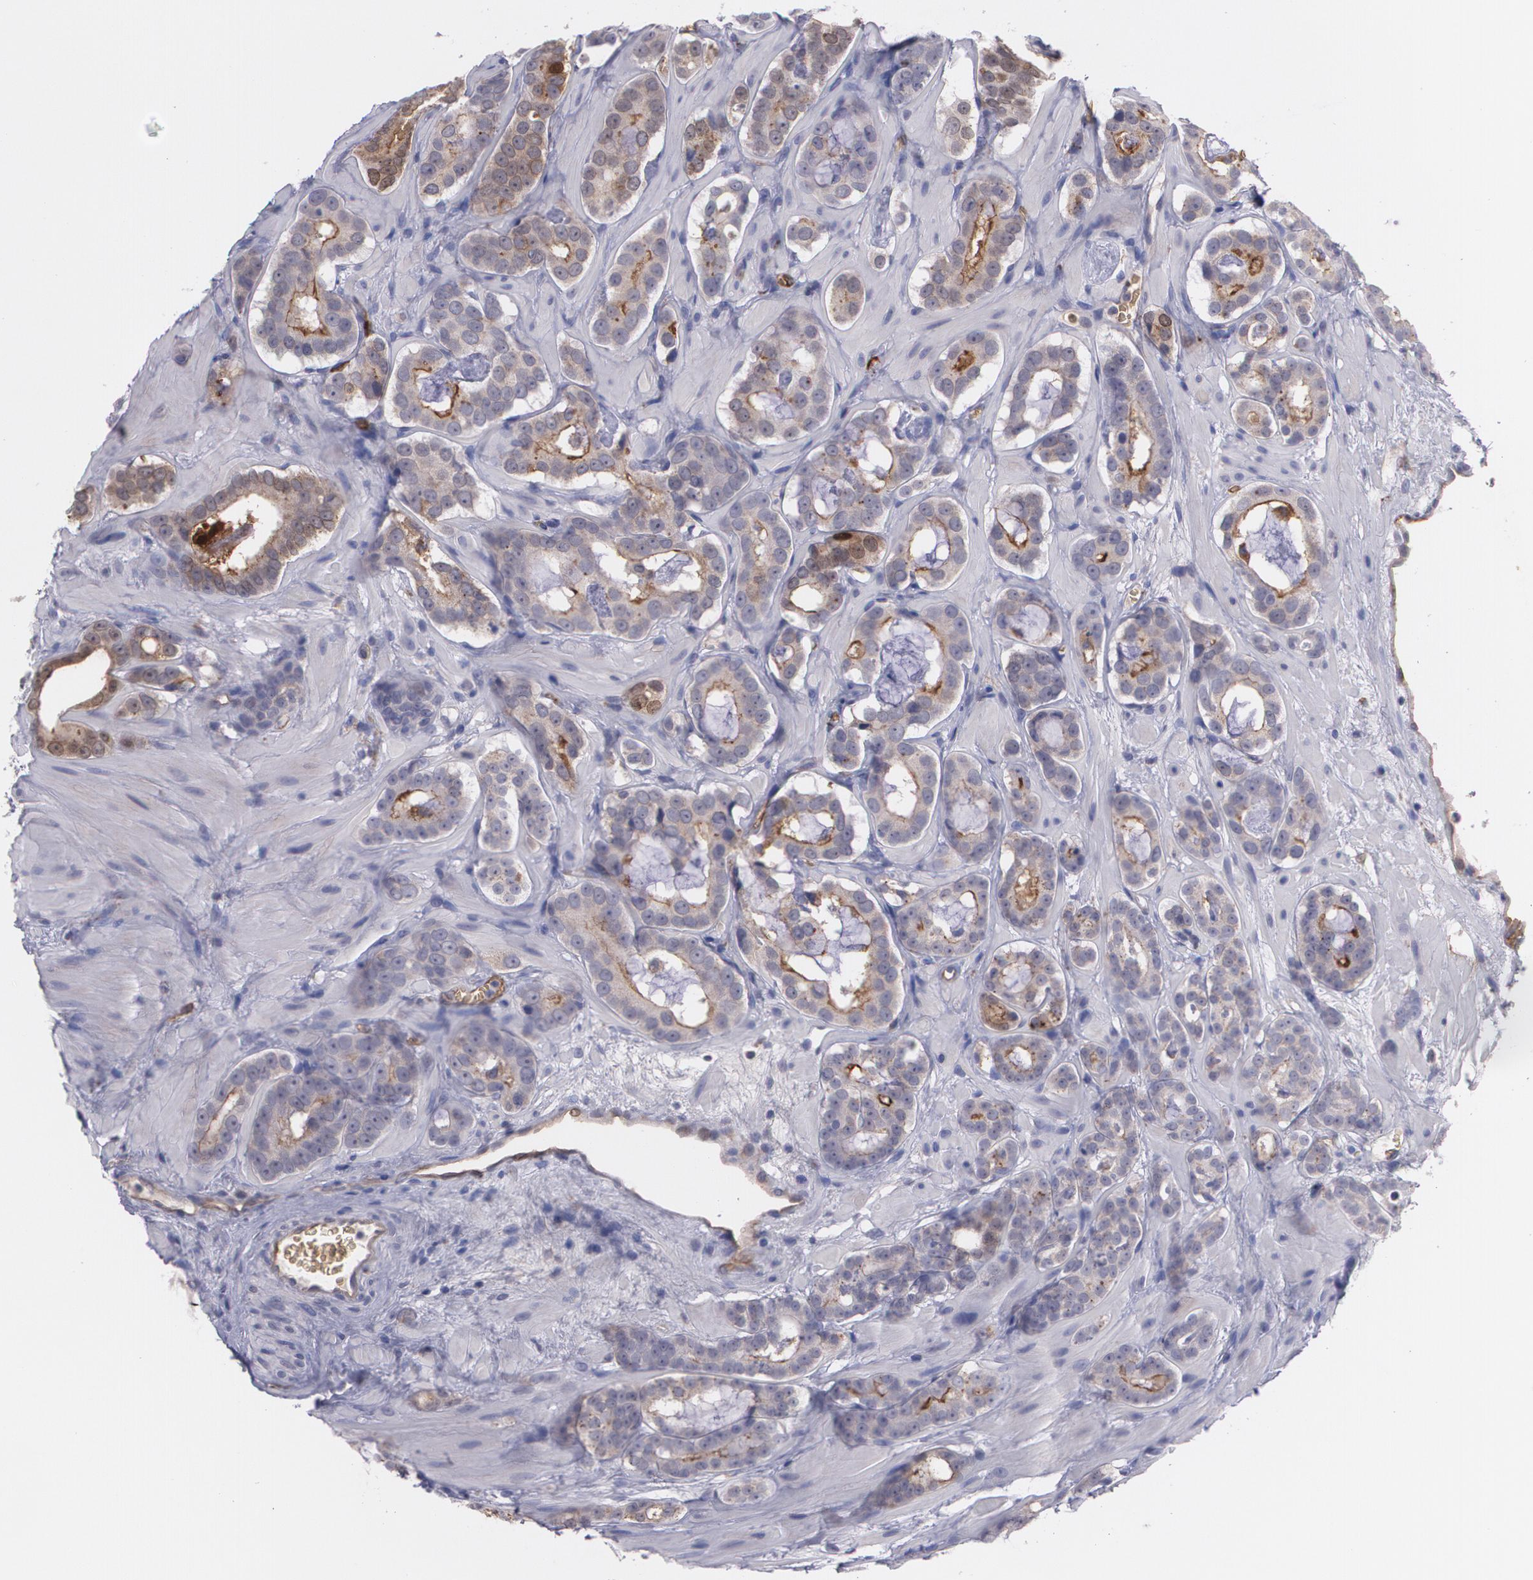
{"staining": {"intensity": "moderate", "quantity": "25%-75%", "location": "cytoplasmic/membranous"}, "tissue": "prostate cancer", "cell_type": "Tumor cells", "image_type": "cancer", "snomed": [{"axis": "morphology", "description": "Adenocarcinoma, Low grade"}, {"axis": "topography", "description": "Prostate"}], "caption": "Human prostate cancer stained with a protein marker exhibits moderate staining in tumor cells.", "gene": "ACE", "patient": {"sex": "male", "age": 57}}